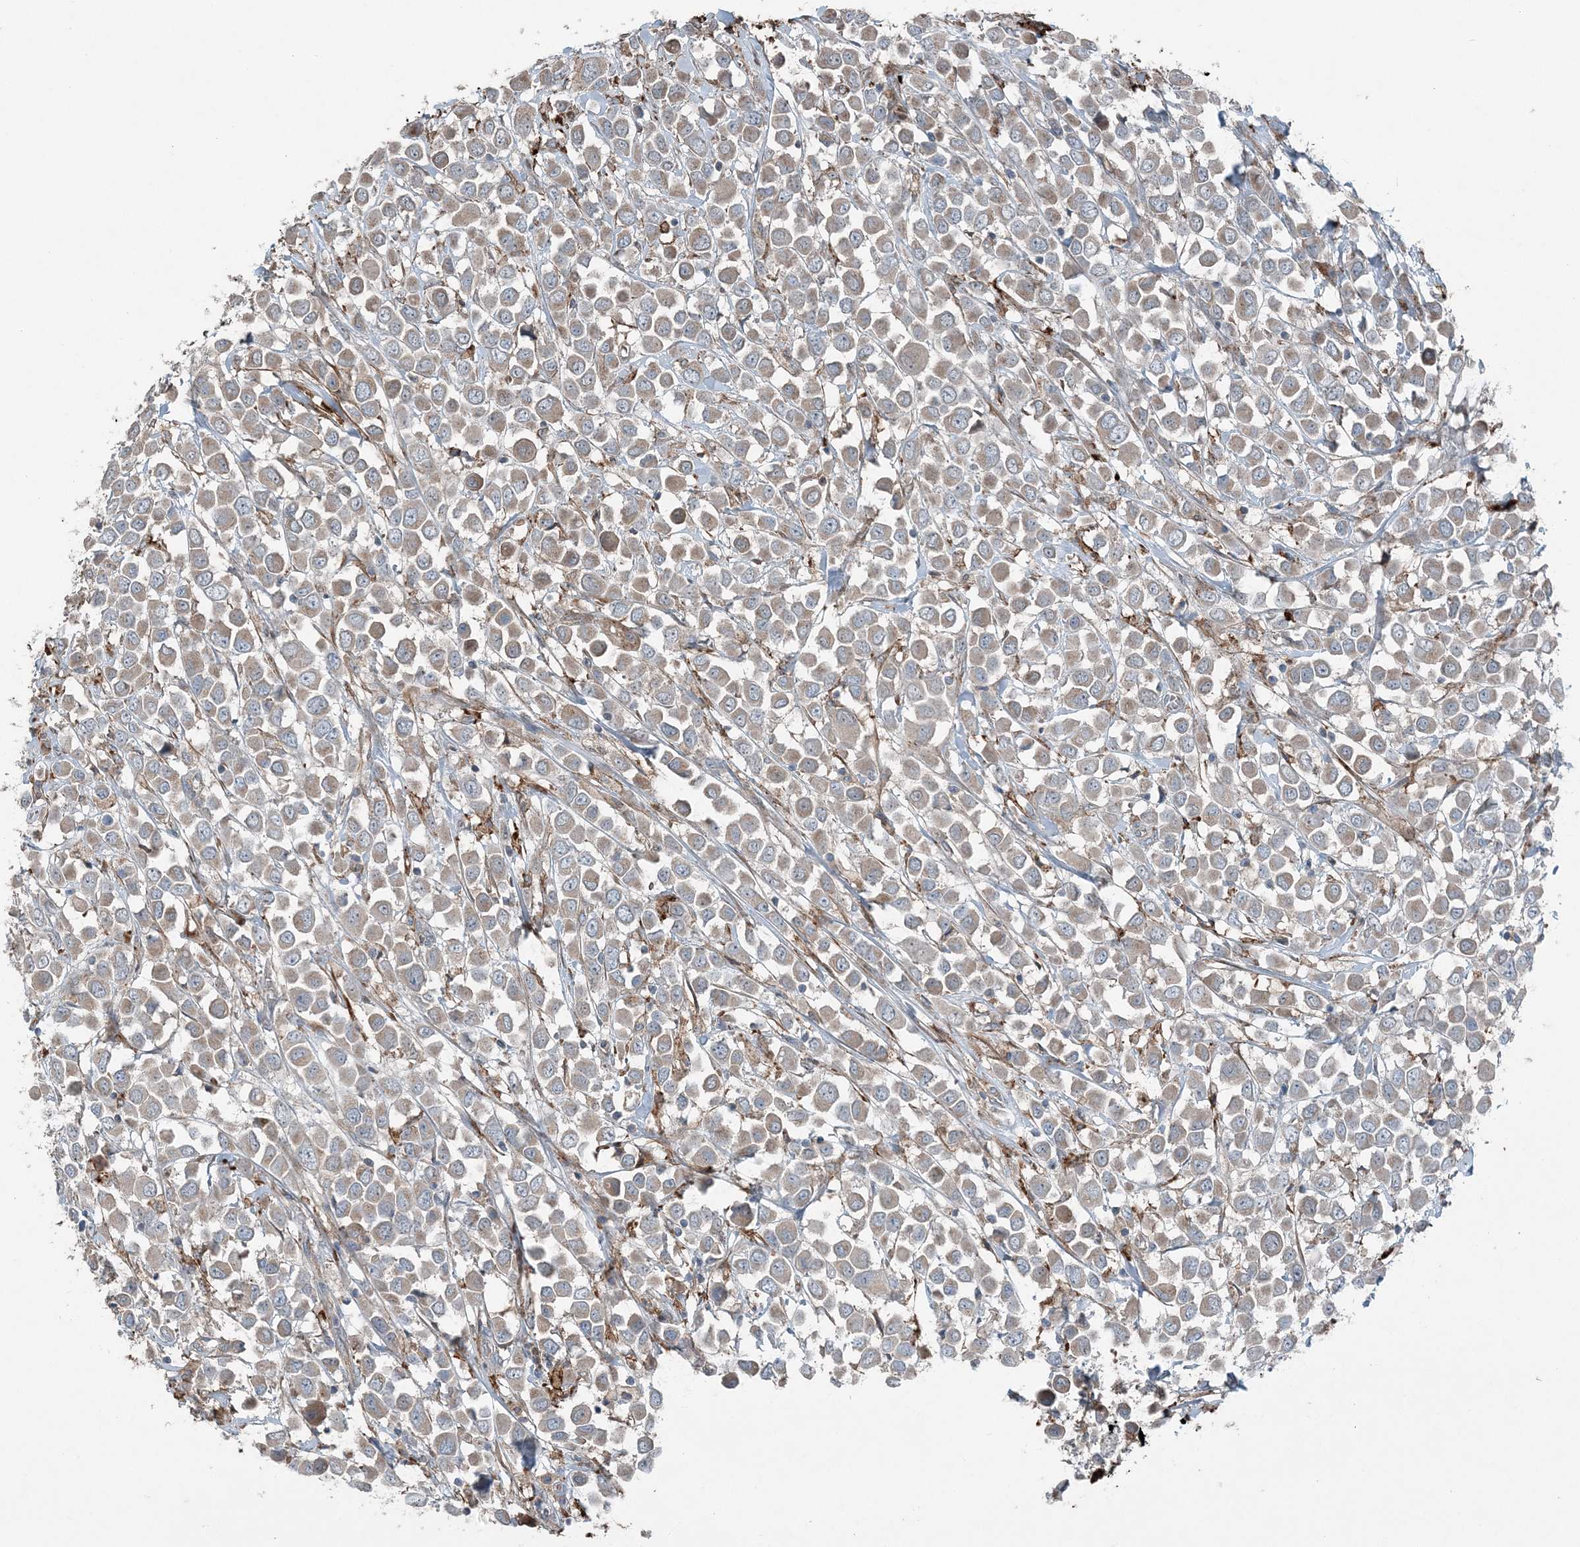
{"staining": {"intensity": "weak", "quantity": ">75%", "location": "cytoplasmic/membranous"}, "tissue": "breast cancer", "cell_type": "Tumor cells", "image_type": "cancer", "snomed": [{"axis": "morphology", "description": "Duct carcinoma"}, {"axis": "topography", "description": "Breast"}], "caption": "Tumor cells display weak cytoplasmic/membranous expression in about >75% of cells in breast cancer (intraductal carcinoma). (Brightfield microscopy of DAB IHC at high magnification).", "gene": "KY", "patient": {"sex": "female", "age": 61}}